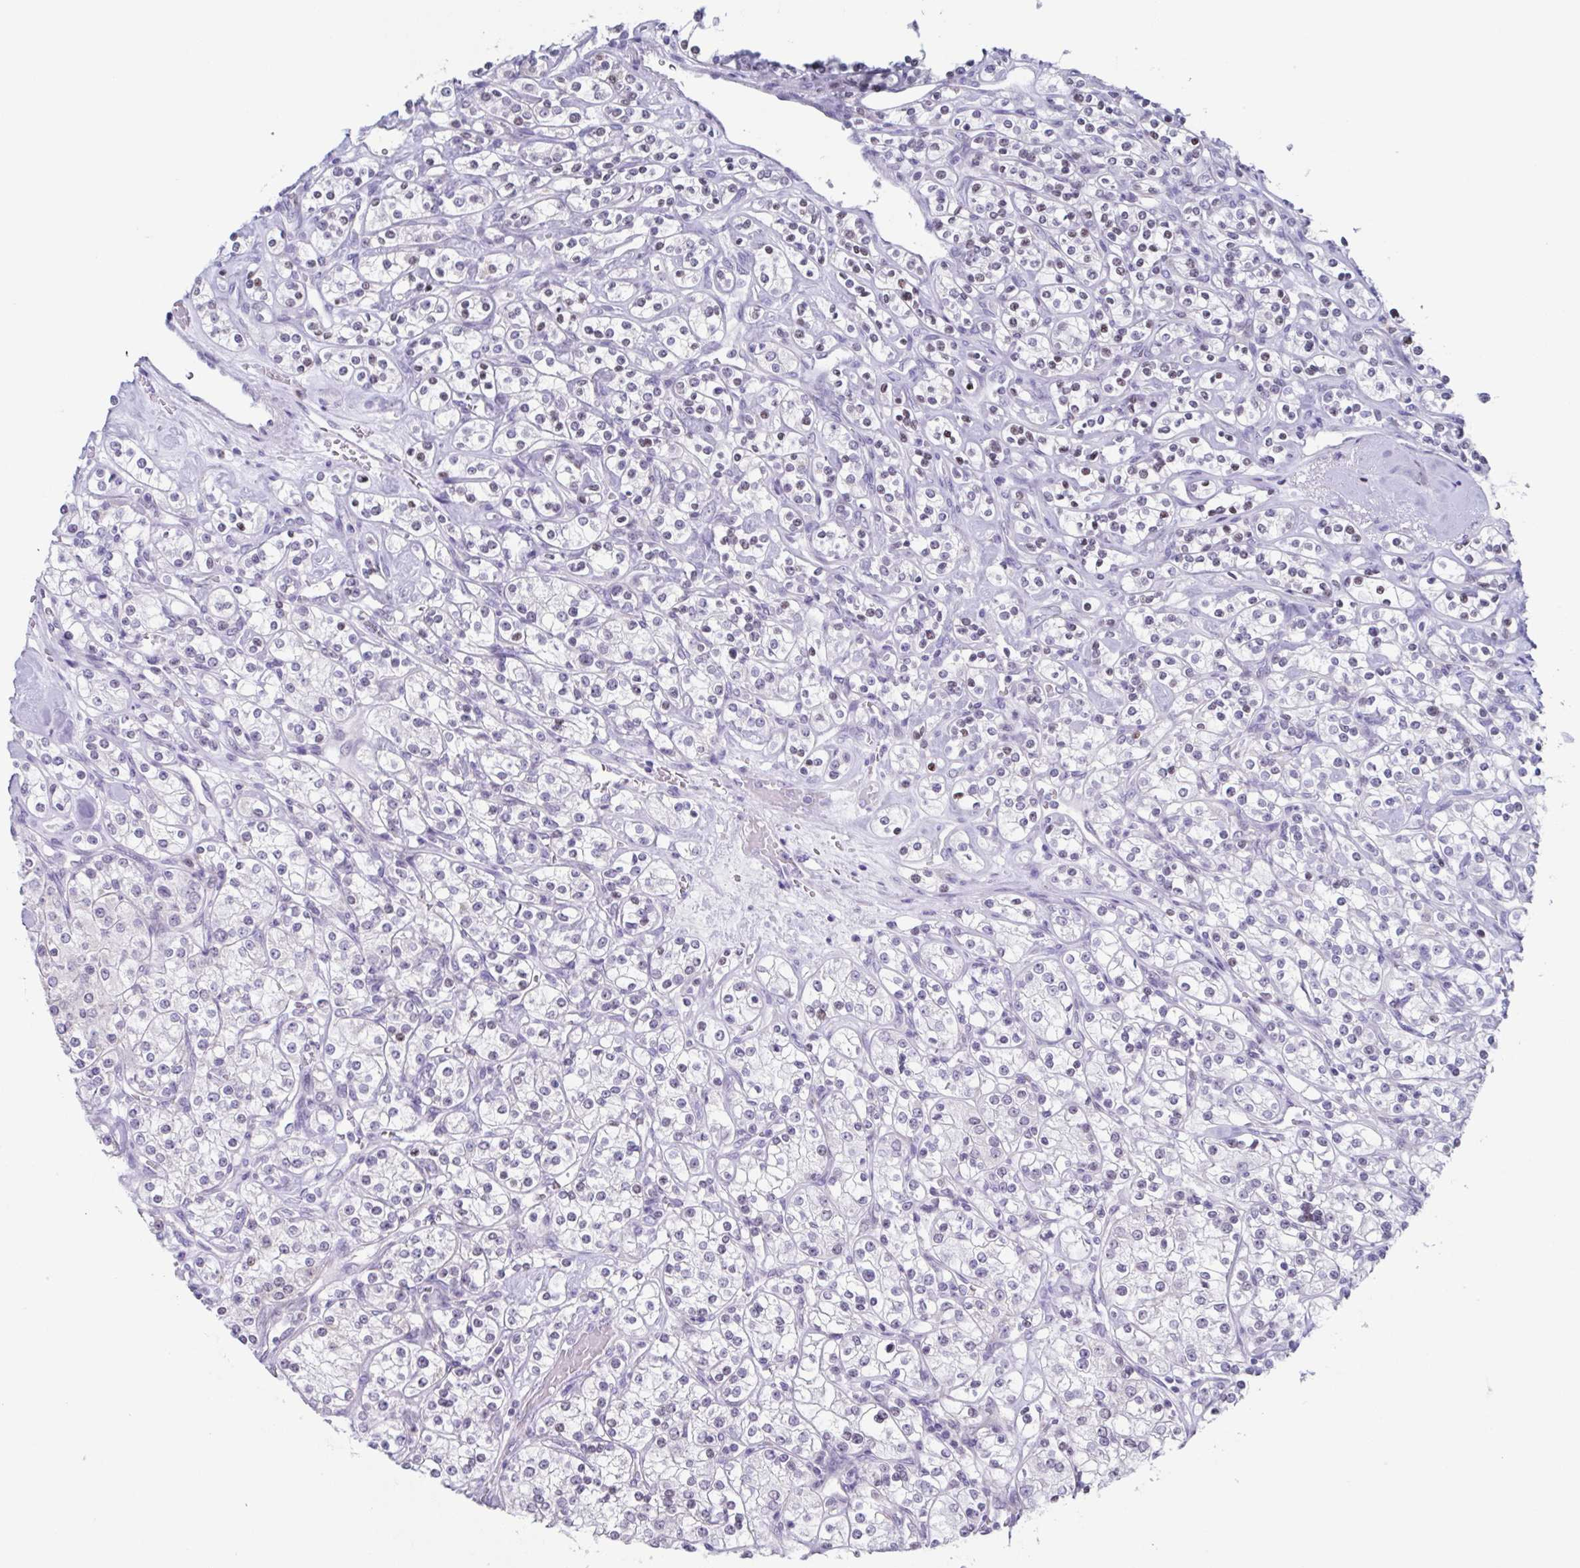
{"staining": {"intensity": "negative", "quantity": "none", "location": "none"}, "tissue": "renal cancer", "cell_type": "Tumor cells", "image_type": "cancer", "snomed": [{"axis": "morphology", "description": "Adenocarcinoma, NOS"}, {"axis": "topography", "description": "Kidney"}], "caption": "High power microscopy histopathology image of an immunohistochemistry (IHC) histopathology image of adenocarcinoma (renal), revealing no significant staining in tumor cells. (DAB immunohistochemistry (IHC) visualized using brightfield microscopy, high magnification).", "gene": "PBOV1", "patient": {"sex": "male", "age": 77}}